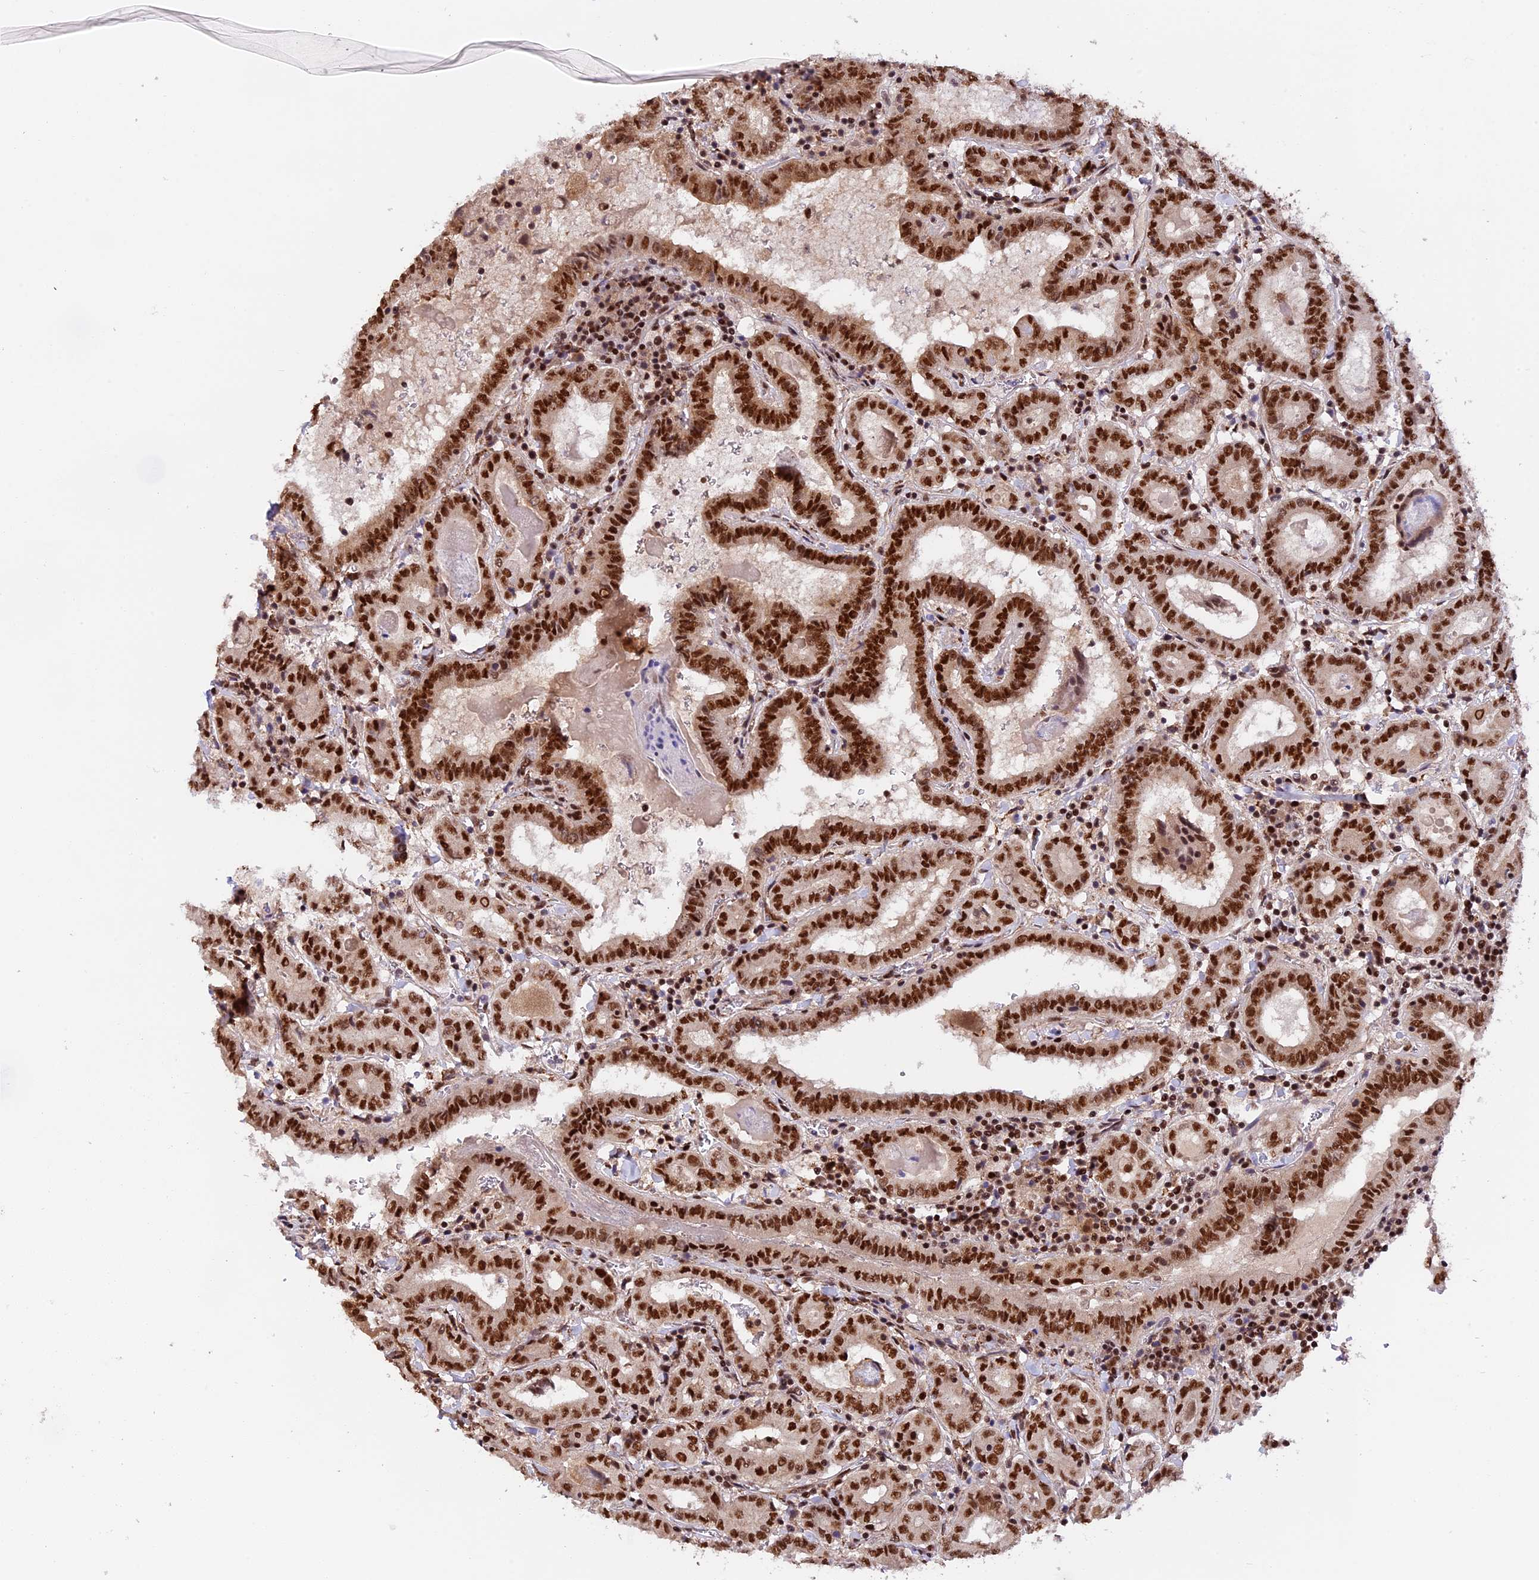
{"staining": {"intensity": "strong", "quantity": ">75%", "location": "nuclear"}, "tissue": "thyroid cancer", "cell_type": "Tumor cells", "image_type": "cancer", "snomed": [{"axis": "morphology", "description": "Papillary adenocarcinoma, NOS"}, {"axis": "topography", "description": "Thyroid gland"}], "caption": "A histopathology image of papillary adenocarcinoma (thyroid) stained for a protein shows strong nuclear brown staining in tumor cells.", "gene": "RAMAC", "patient": {"sex": "female", "age": 72}}